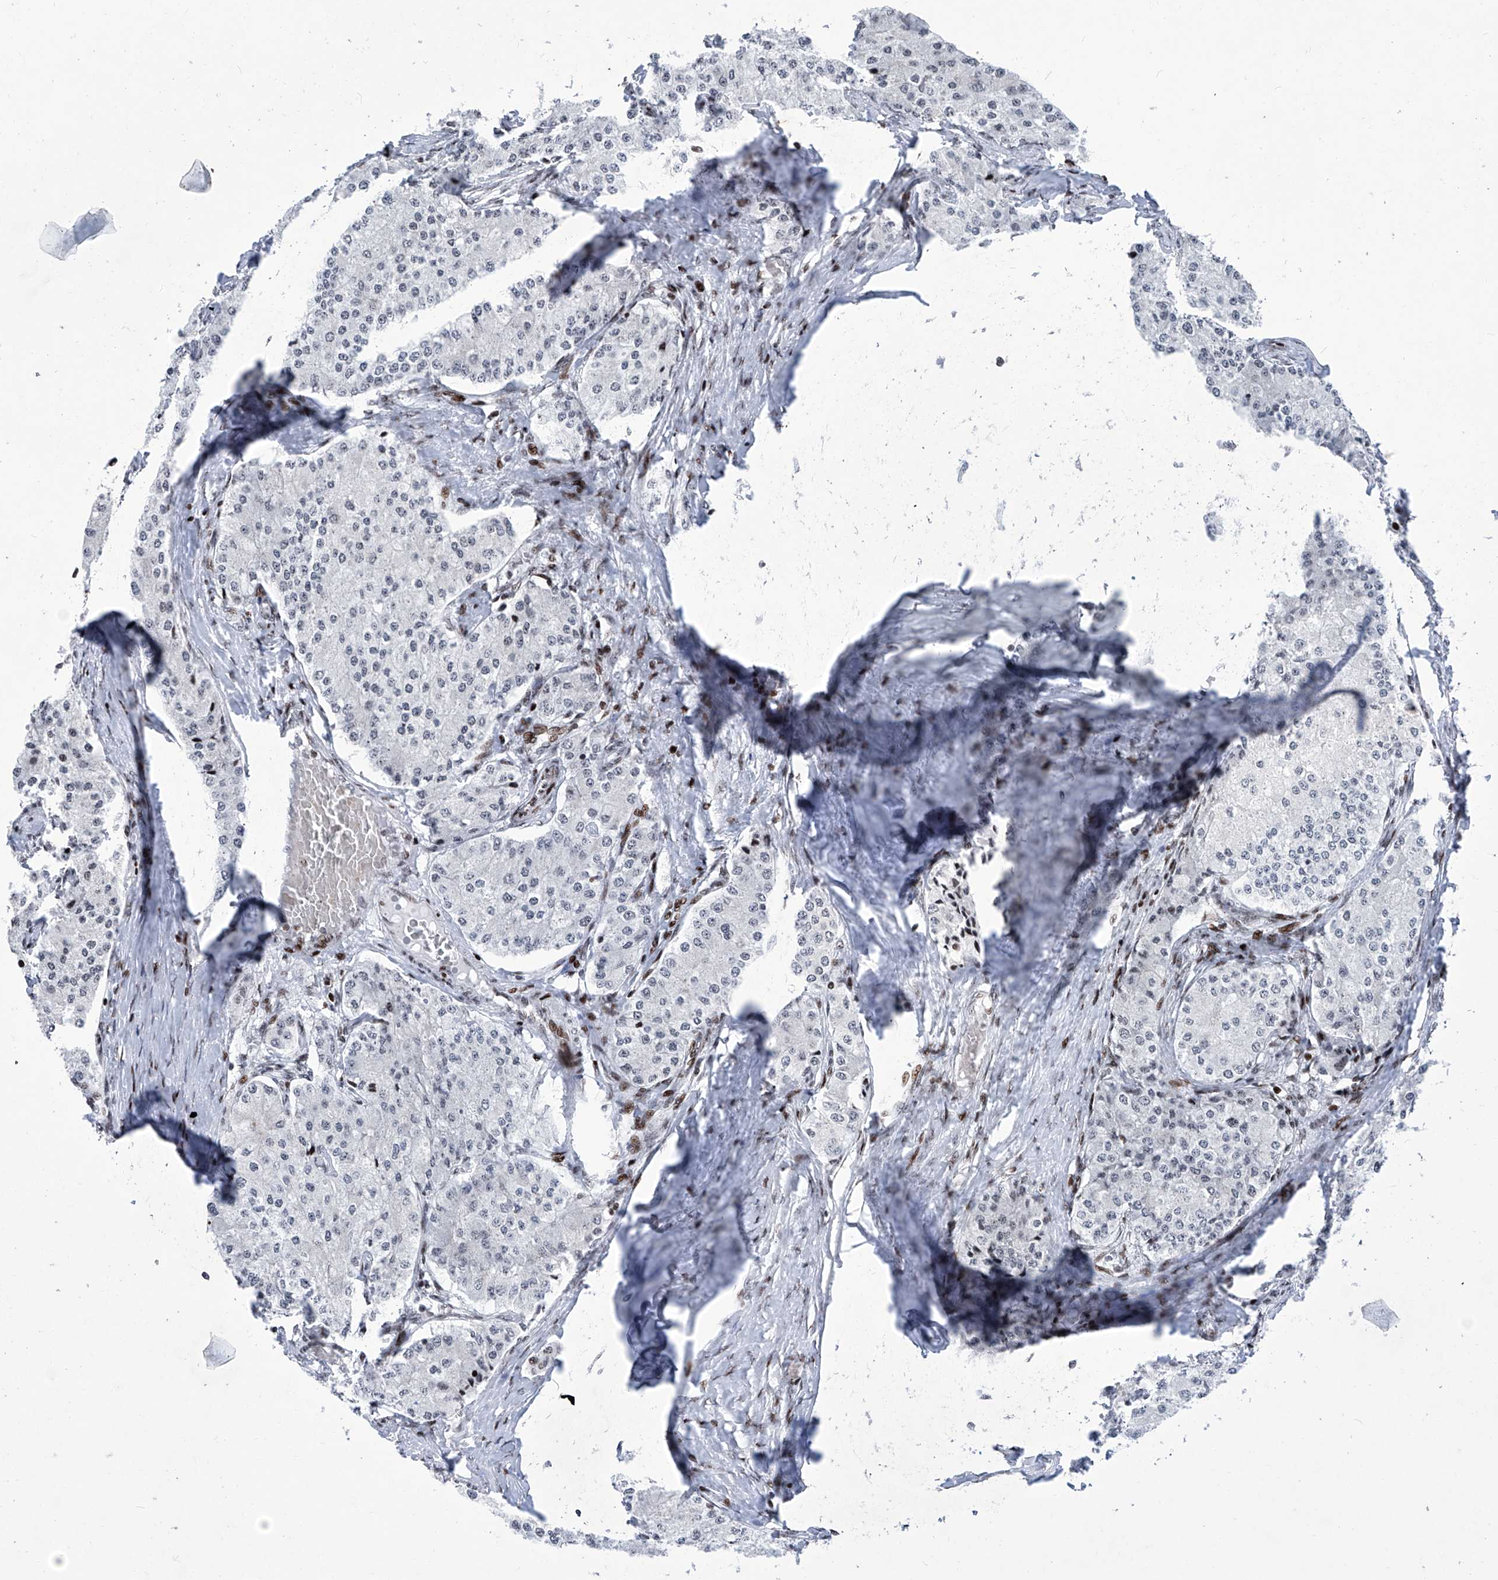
{"staining": {"intensity": "negative", "quantity": "none", "location": "none"}, "tissue": "carcinoid", "cell_type": "Tumor cells", "image_type": "cancer", "snomed": [{"axis": "morphology", "description": "Carcinoid, malignant, NOS"}, {"axis": "topography", "description": "Colon"}], "caption": "This is a micrograph of immunohistochemistry staining of carcinoid, which shows no positivity in tumor cells. Brightfield microscopy of immunohistochemistry (IHC) stained with DAB (3,3'-diaminobenzidine) (brown) and hematoxylin (blue), captured at high magnification.", "gene": "HEY2", "patient": {"sex": "female", "age": 52}}